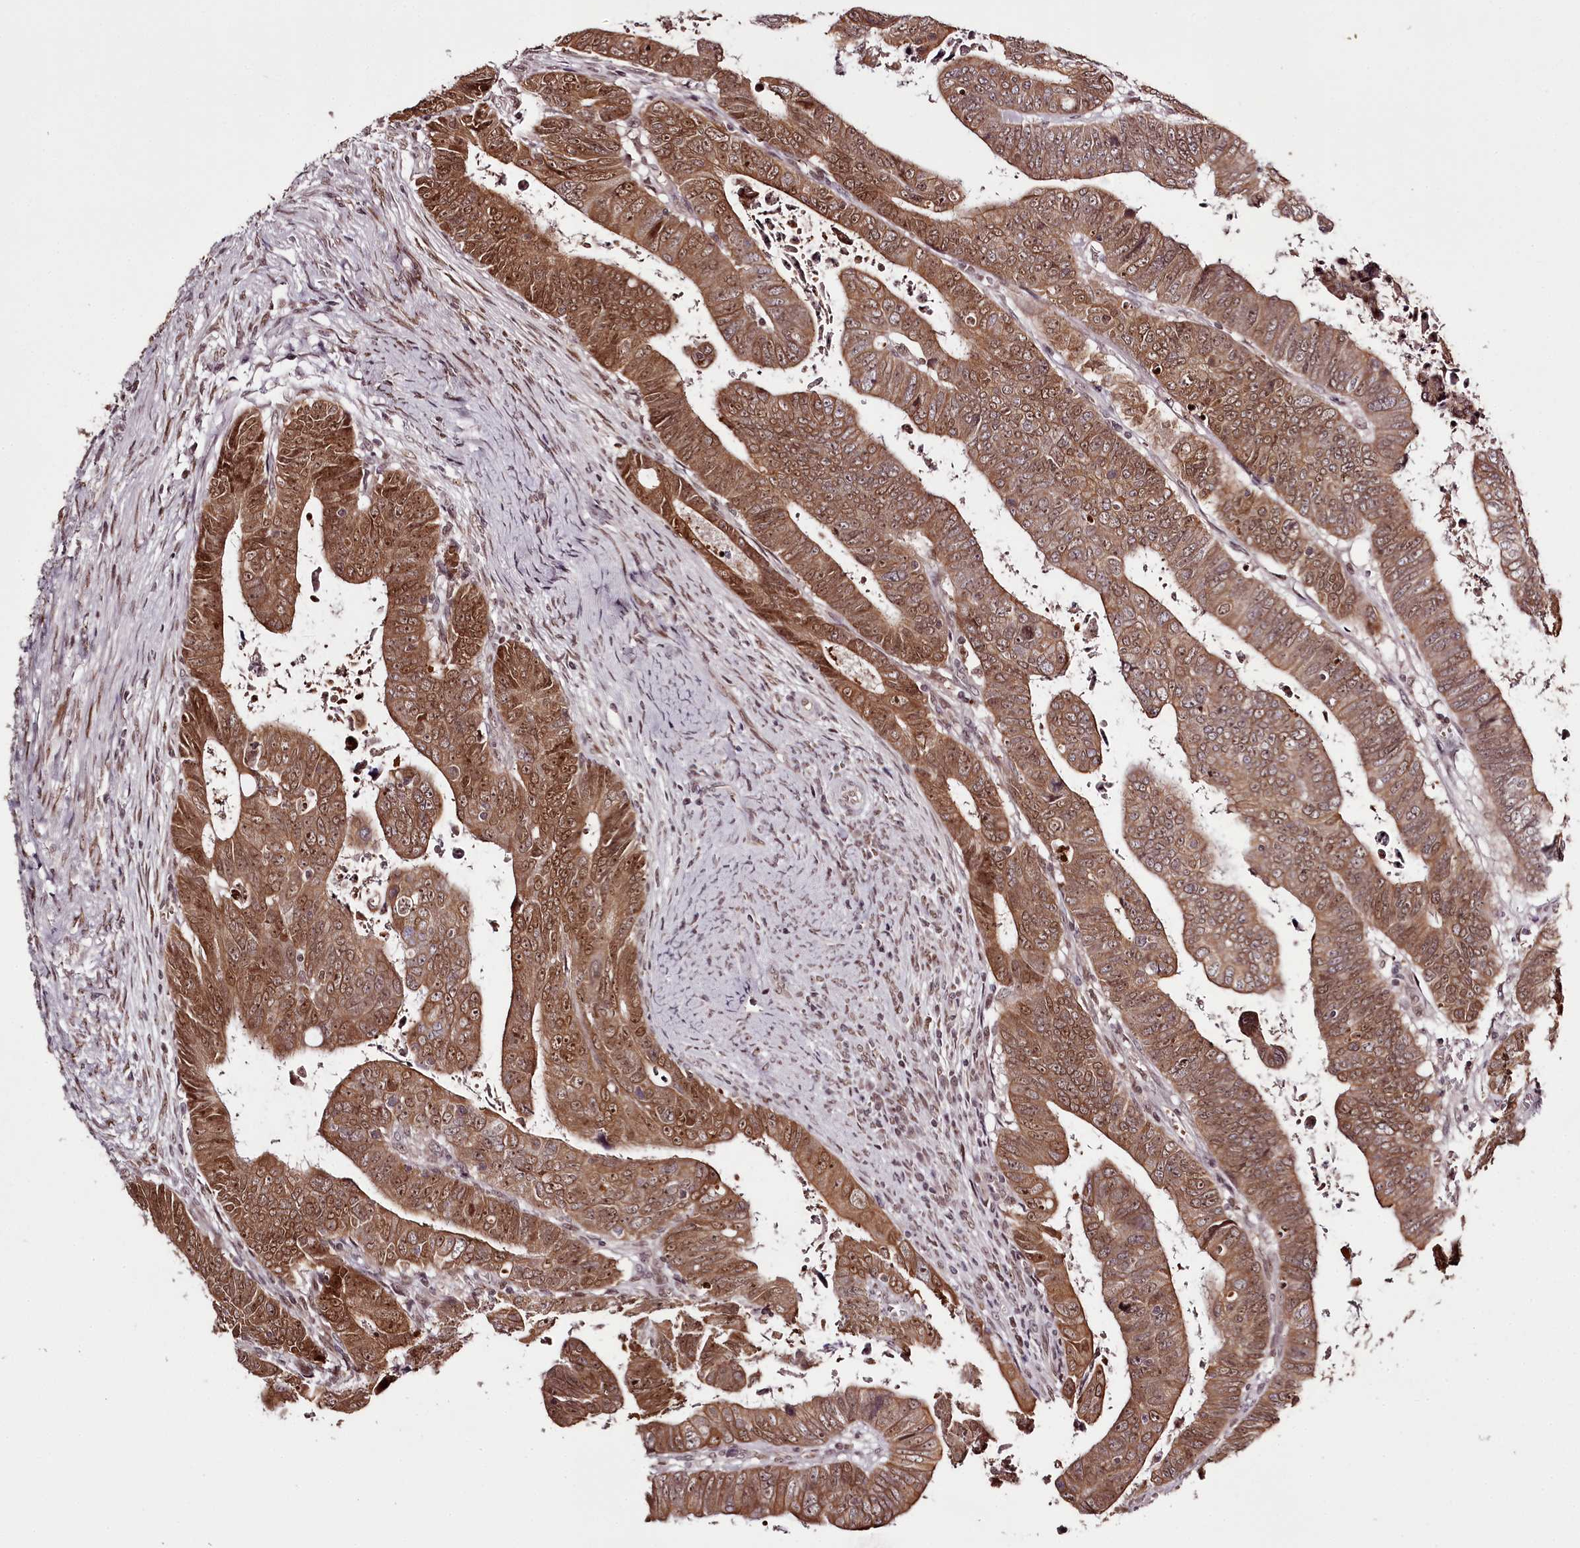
{"staining": {"intensity": "moderate", "quantity": ">75%", "location": "cytoplasmic/membranous,nuclear"}, "tissue": "colorectal cancer", "cell_type": "Tumor cells", "image_type": "cancer", "snomed": [{"axis": "morphology", "description": "Normal tissue, NOS"}, {"axis": "morphology", "description": "Adenocarcinoma, NOS"}, {"axis": "topography", "description": "Rectum"}], "caption": "Colorectal cancer (adenocarcinoma) tissue displays moderate cytoplasmic/membranous and nuclear positivity in about >75% of tumor cells, visualized by immunohistochemistry. Using DAB (brown) and hematoxylin (blue) stains, captured at high magnification using brightfield microscopy.", "gene": "THYN1", "patient": {"sex": "female", "age": 65}}